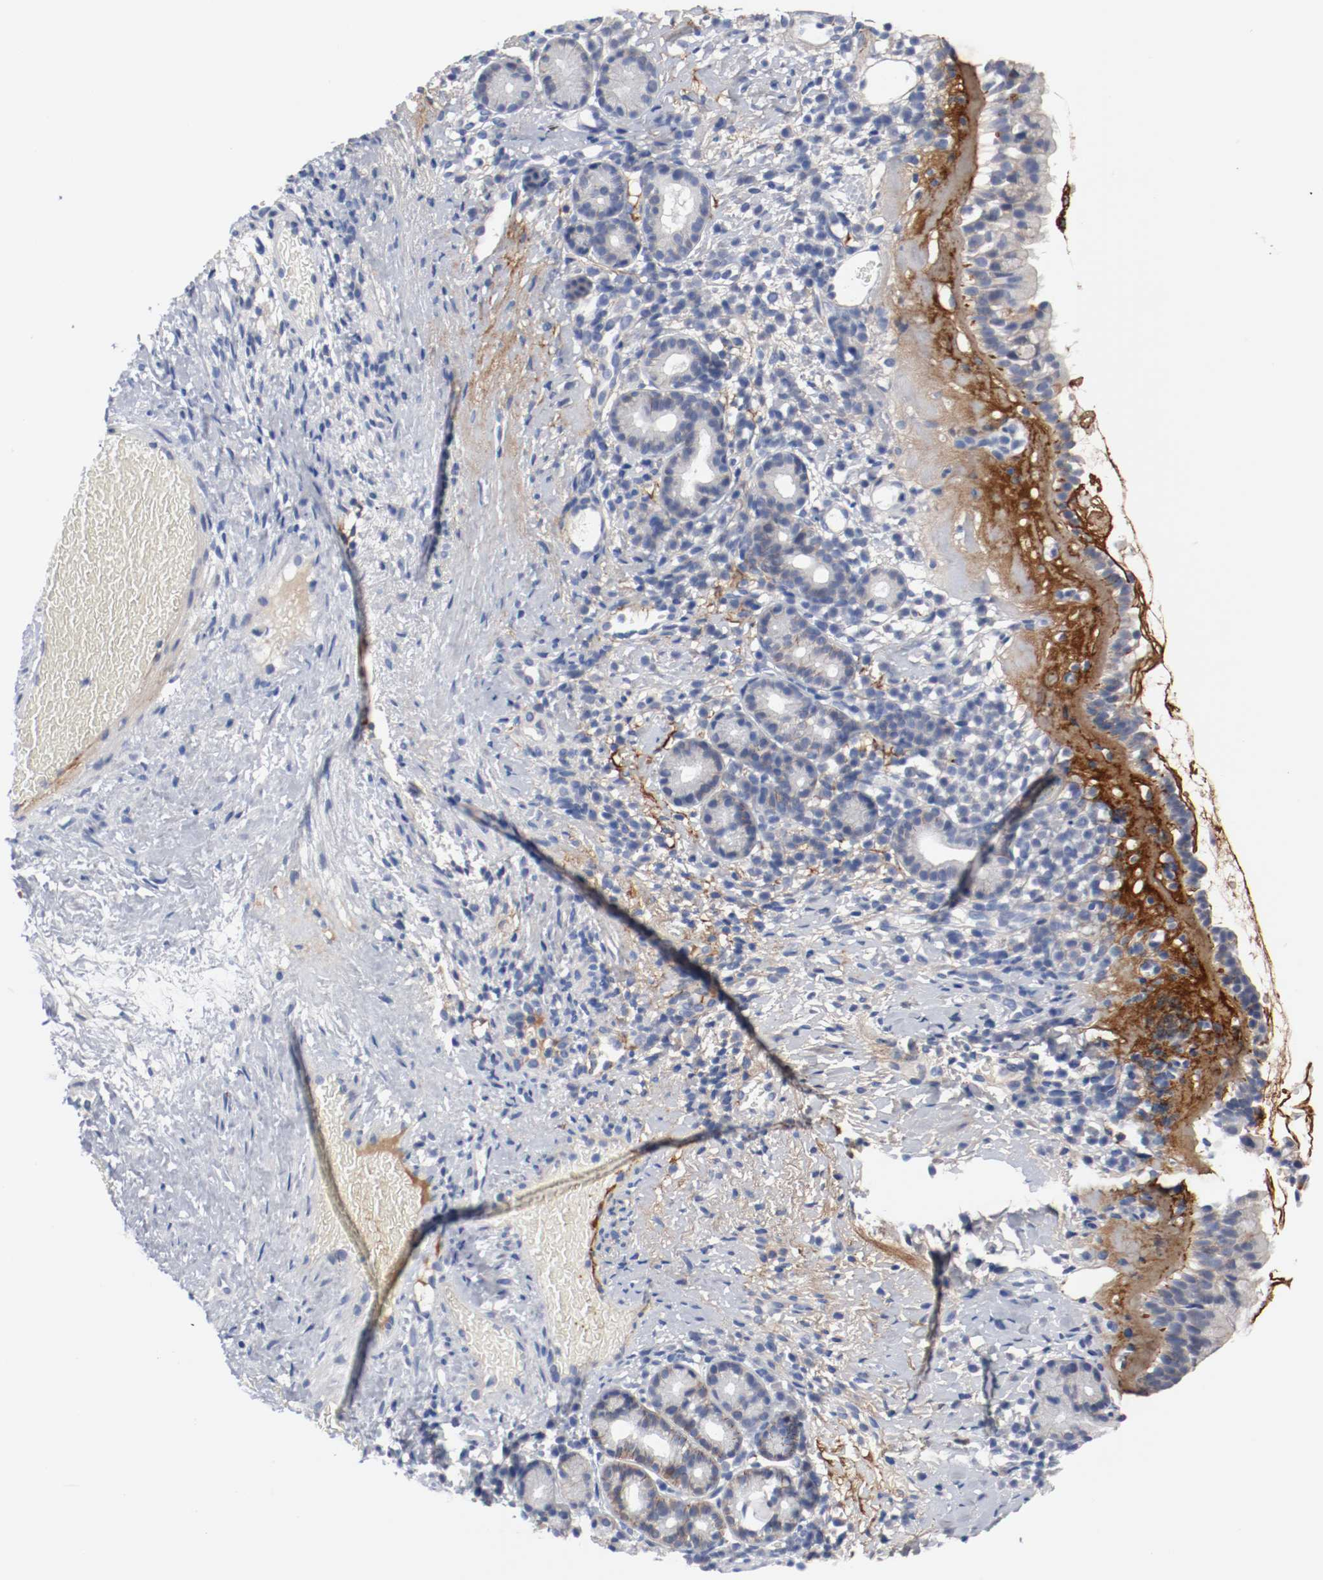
{"staining": {"intensity": "moderate", "quantity": "<25%", "location": "cytoplasmic/membranous"}, "tissue": "nasopharynx", "cell_type": "Respiratory epithelial cells", "image_type": "normal", "snomed": [{"axis": "morphology", "description": "Normal tissue, NOS"}, {"axis": "morphology", "description": "Inflammation, NOS"}, {"axis": "topography", "description": "Nasopharynx"}], "caption": "This histopathology image displays immunohistochemistry (IHC) staining of unremarkable human nasopharynx, with low moderate cytoplasmic/membranous positivity in approximately <25% of respiratory epithelial cells.", "gene": "TNC", "patient": {"sex": "female", "age": 55}}